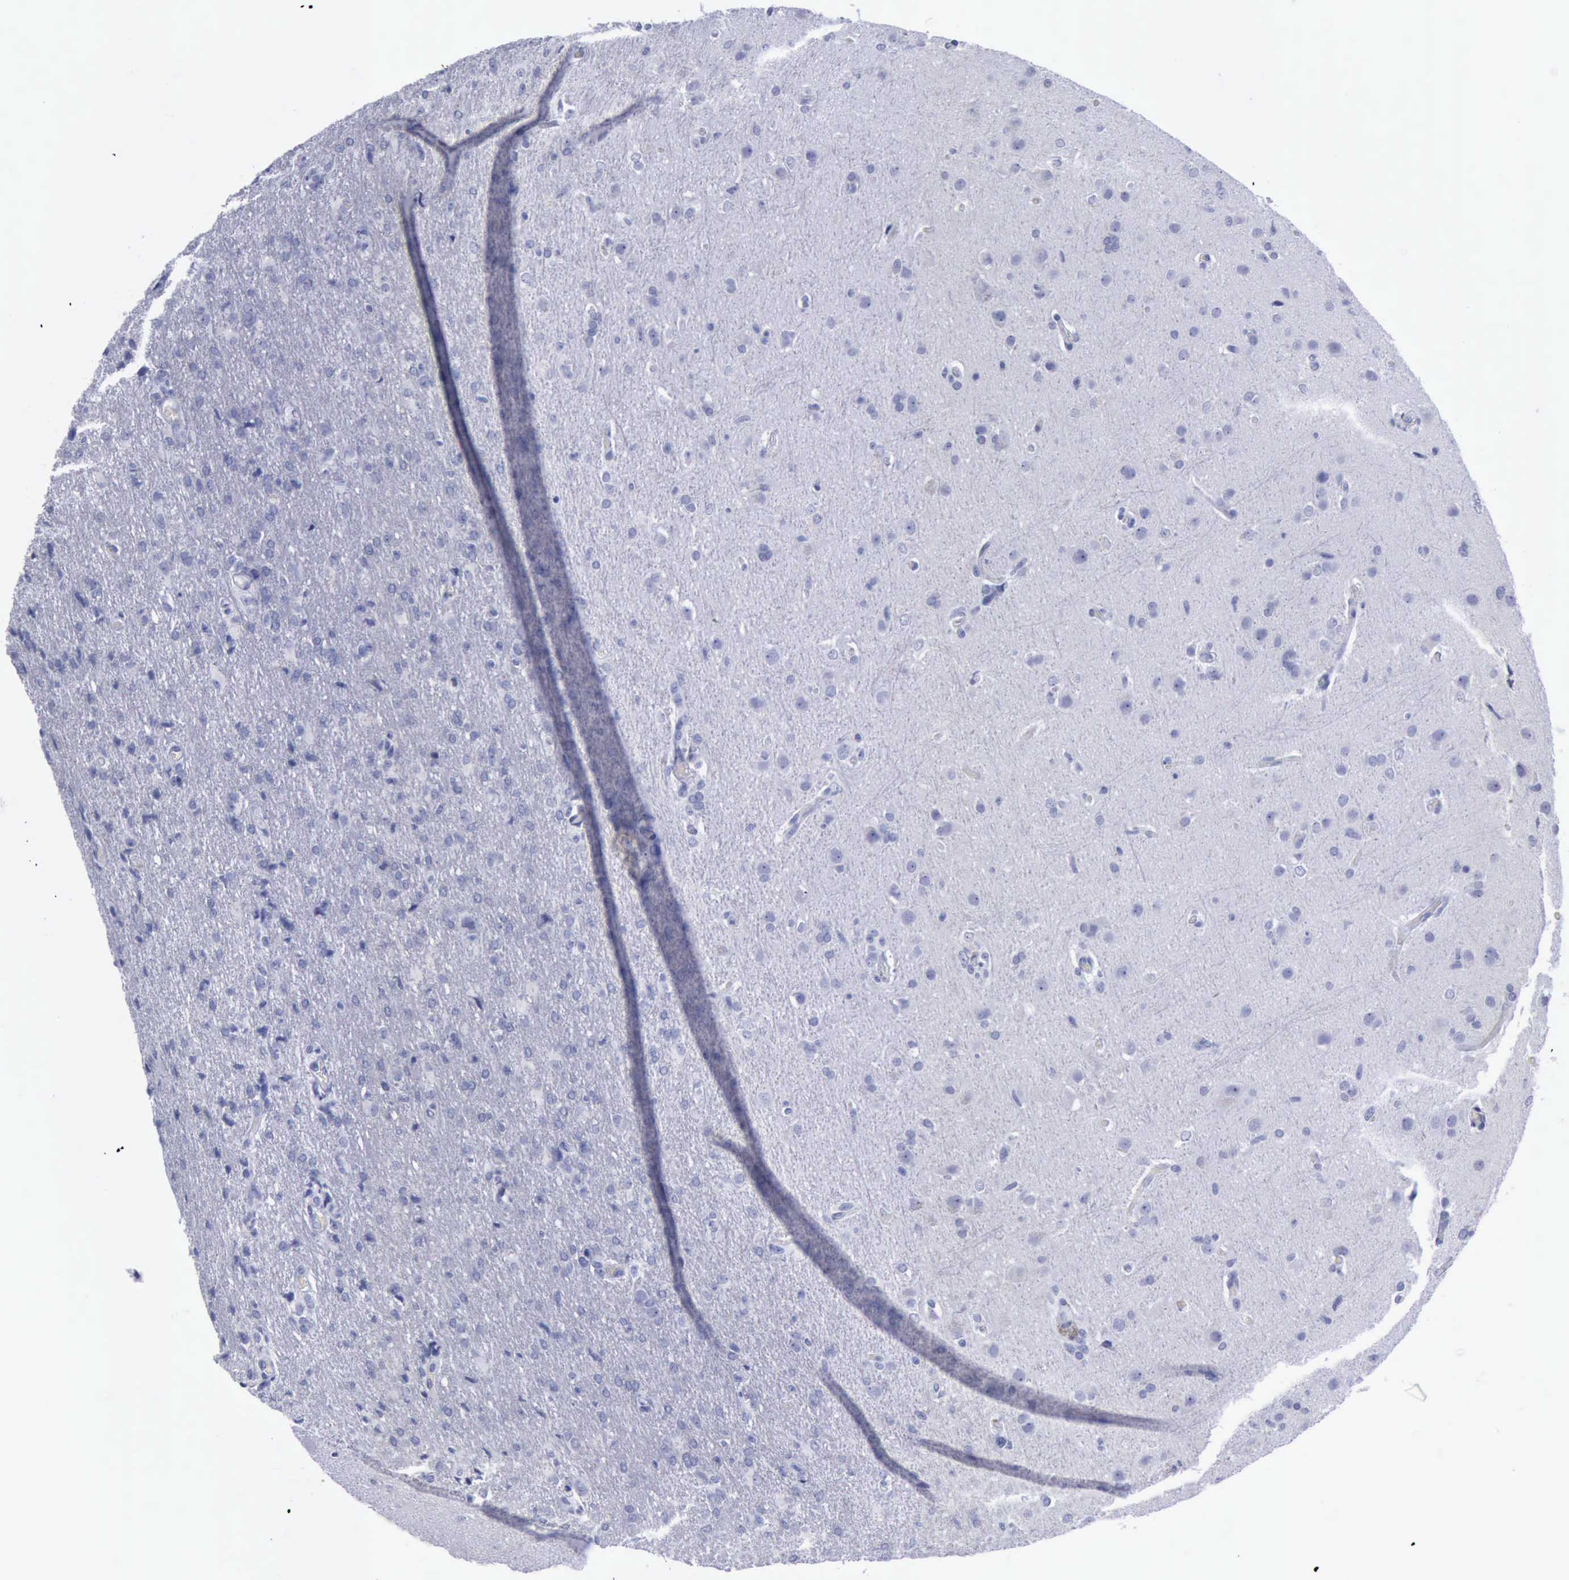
{"staining": {"intensity": "negative", "quantity": "none", "location": "none"}, "tissue": "glioma", "cell_type": "Tumor cells", "image_type": "cancer", "snomed": [{"axis": "morphology", "description": "Glioma, malignant, High grade"}, {"axis": "topography", "description": "Brain"}], "caption": "Glioma stained for a protein using immunohistochemistry shows no positivity tumor cells.", "gene": "KRT13", "patient": {"sex": "male", "age": 68}}